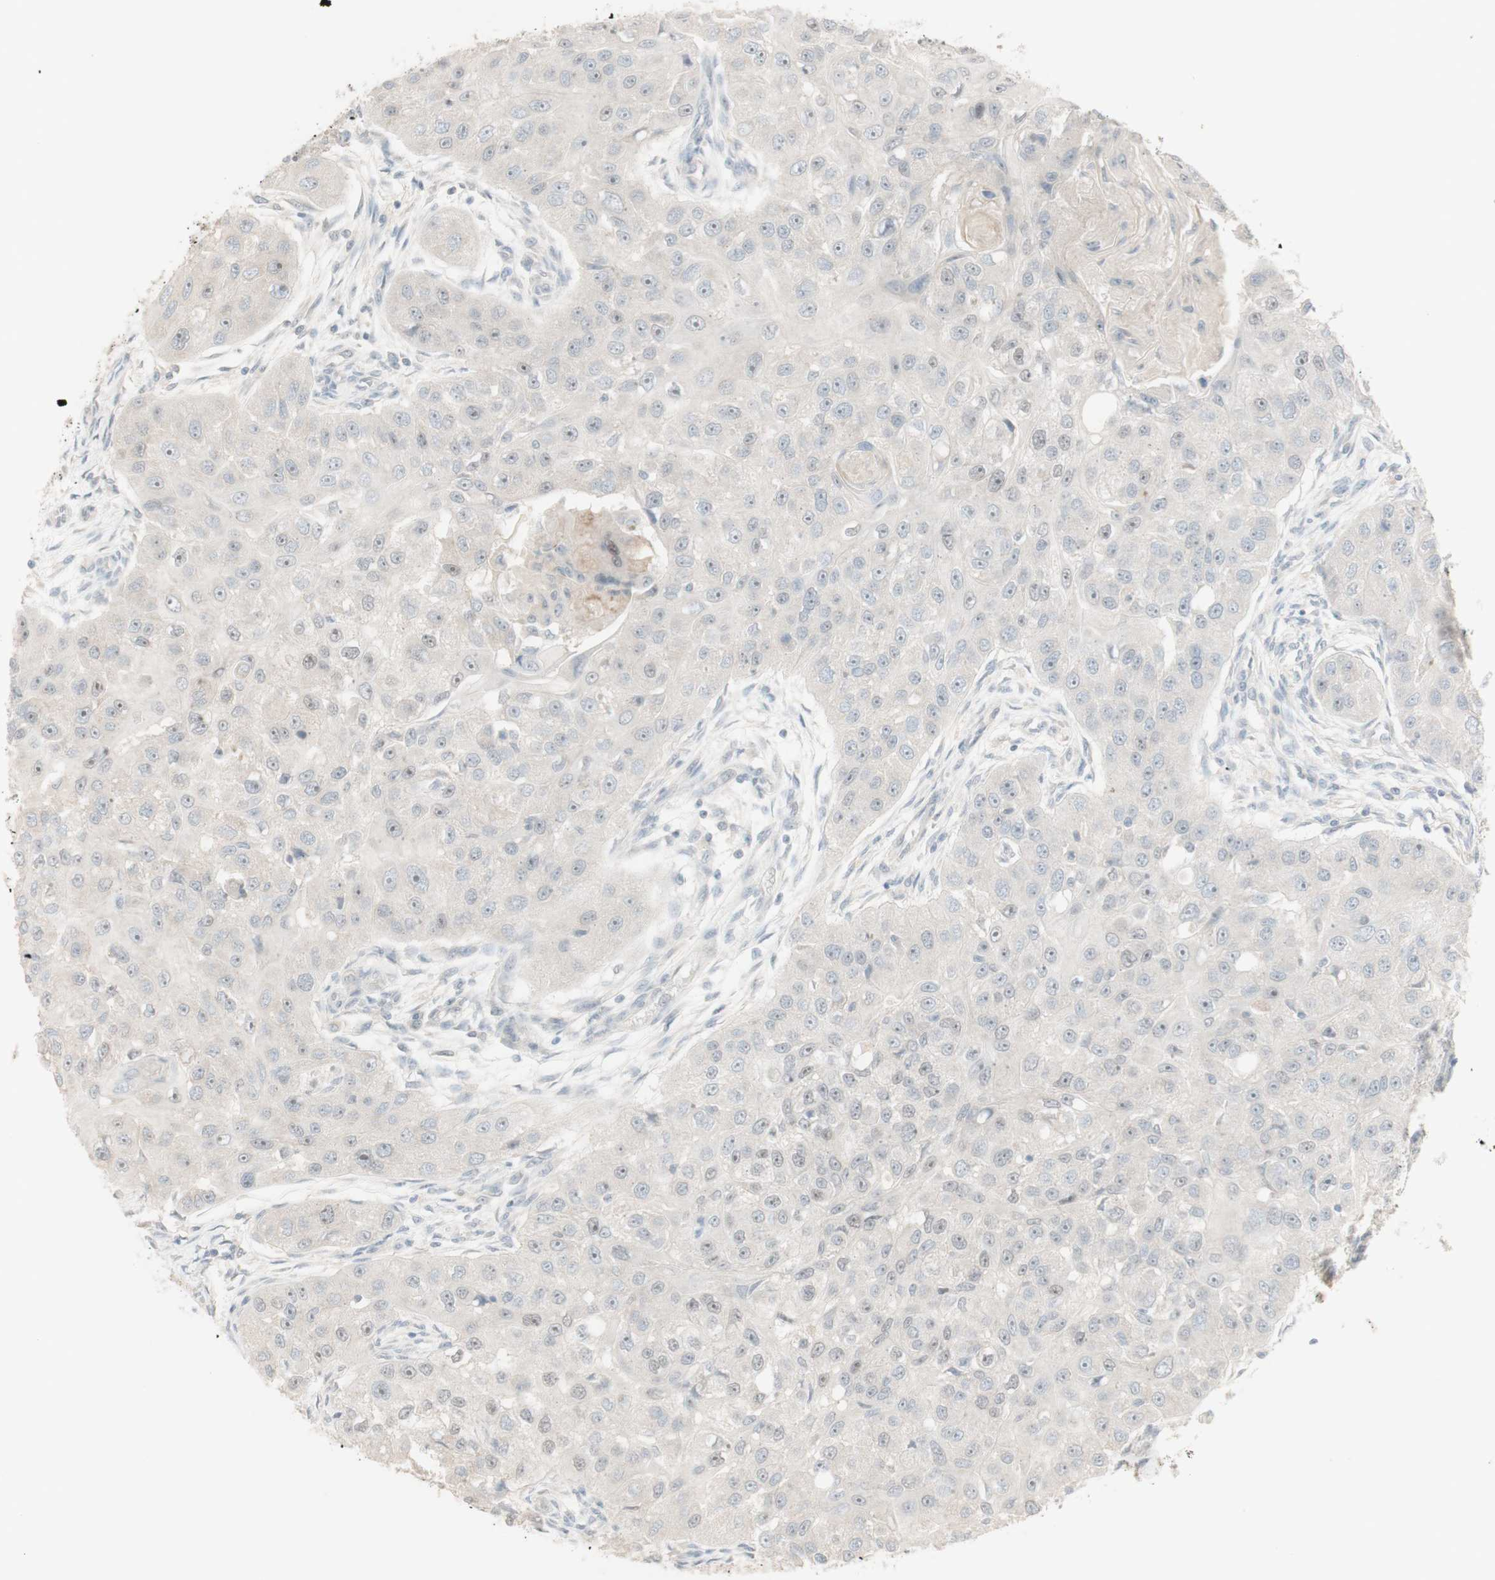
{"staining": {"intensity": "negative", "quantity": "none", "location": "none"}, "tissue": "head and neck cancer", "cell_type": "Tumor cells", "image_type": "cancer", "snomed": [{"axis": "morphology", "description": "Normal tissue, NOS"}, {"axis": "morphology", "description": "Squamous cell carcinoma, NOS"}, {"axis": "topography", "description": "Skeletal muscle"}, {"axis": "topography", "description": "Head-Neck"}], "caption": "A photomicrograph of head and neck cancer (squamous cell carcinoma) stained for a protein exhibits no brown staining in tumor cells.", "gene": "PLCD4", "patient": {"sex": "male", "age": 51}}